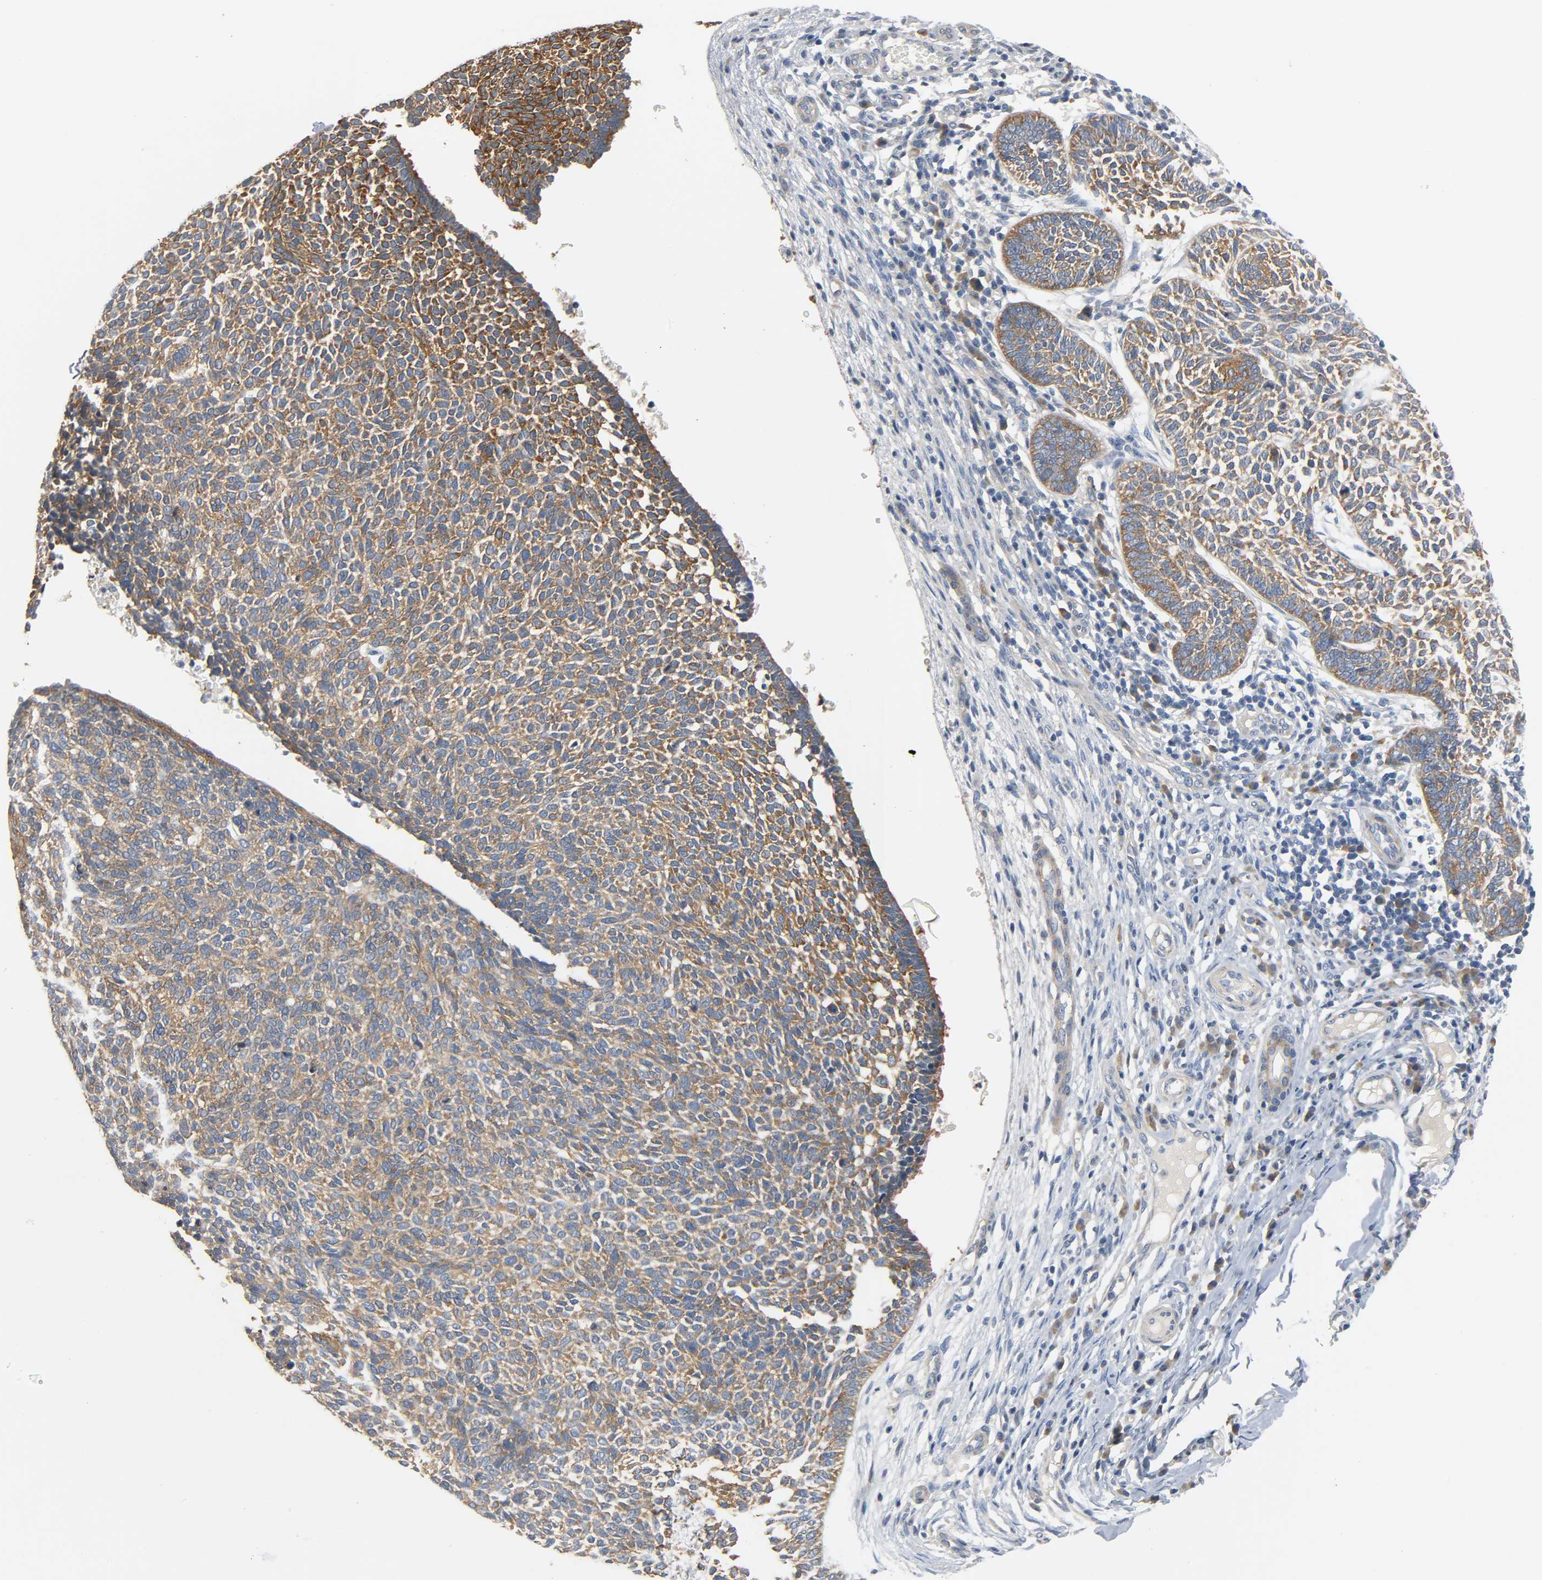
{"staining": {"intensity": "strong", "quantity": ">75%", "location": "cytoplasmic/membranous"}, "tissue": "skin cancer", "cell_type": "Tumor cells", "image_type": "cancer", "snomed": [{"axis": "morphology", "description": "Normal tissue, NOS"}, {"axis": "morphology", "description": "Basal cell carcinoma"}, {"axis": "topography", "description": "Skin"}], "caption": "Approximately >75% of tumor cells in skin basal cell carcinoma display strong cytoplasmic/membranous protein staining as visualized by brown immunohistochemical staining.", "gene": "ARPC1A", "patient": {"sex": "male", "age": 87}}